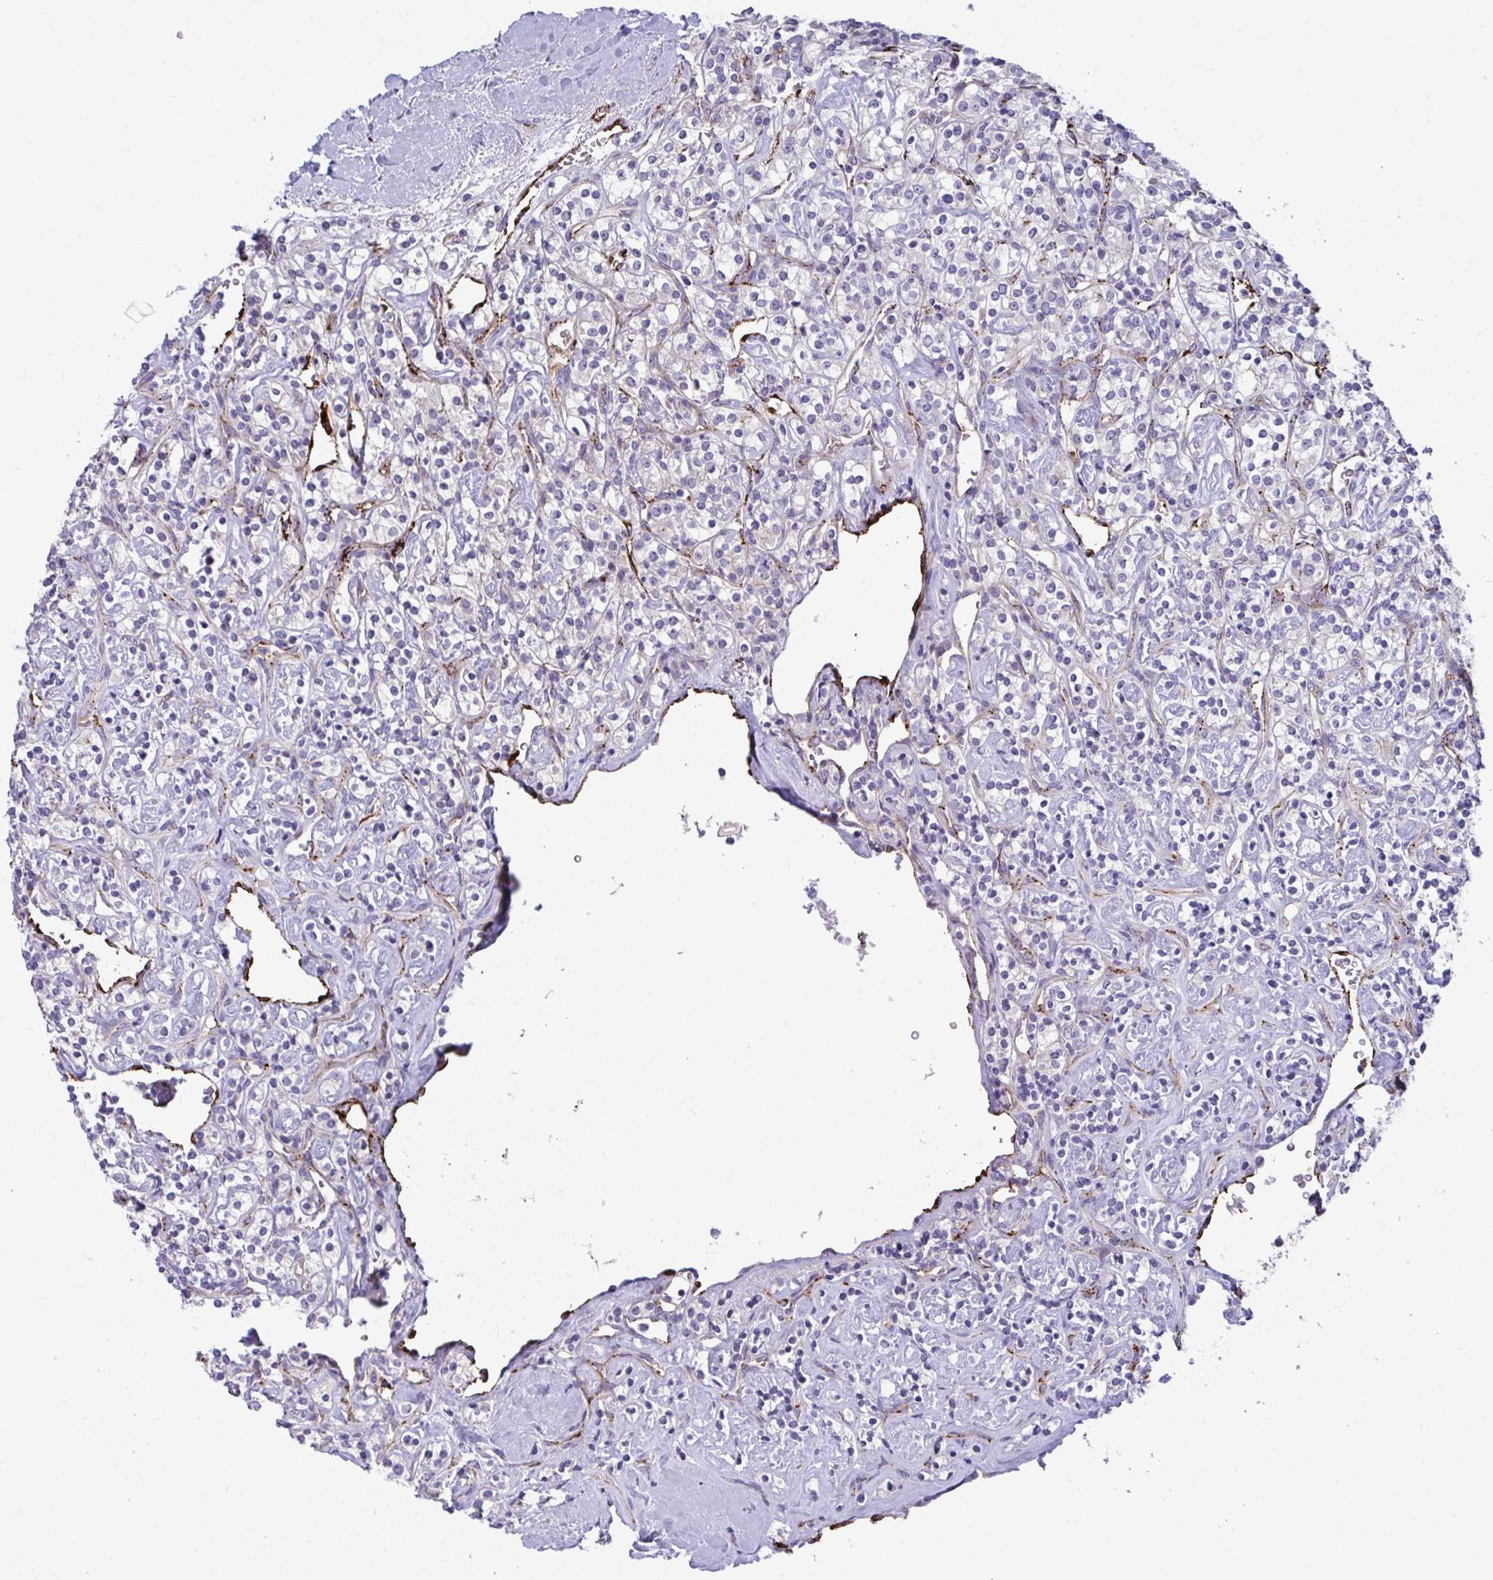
{"staining": {"intensity": "negative", "quantity": "none", "location": "none"}, "tissue": "renal cancer", "cell_type": "Tumor cells", "image_type": "cancer", "snomed": [{"axis": "morphology", "description": "Adenocarcinoma, NOS"}, {"axis": "topography", "description": "Kidney"}], "caption": "The IHC histopathology image has no significant expression in tumor cells of renal cancer tissue. Nuclei are stained in blue.", "gene": "TOR1AIP2", "patient": {"sex": "male", "age": 77}}